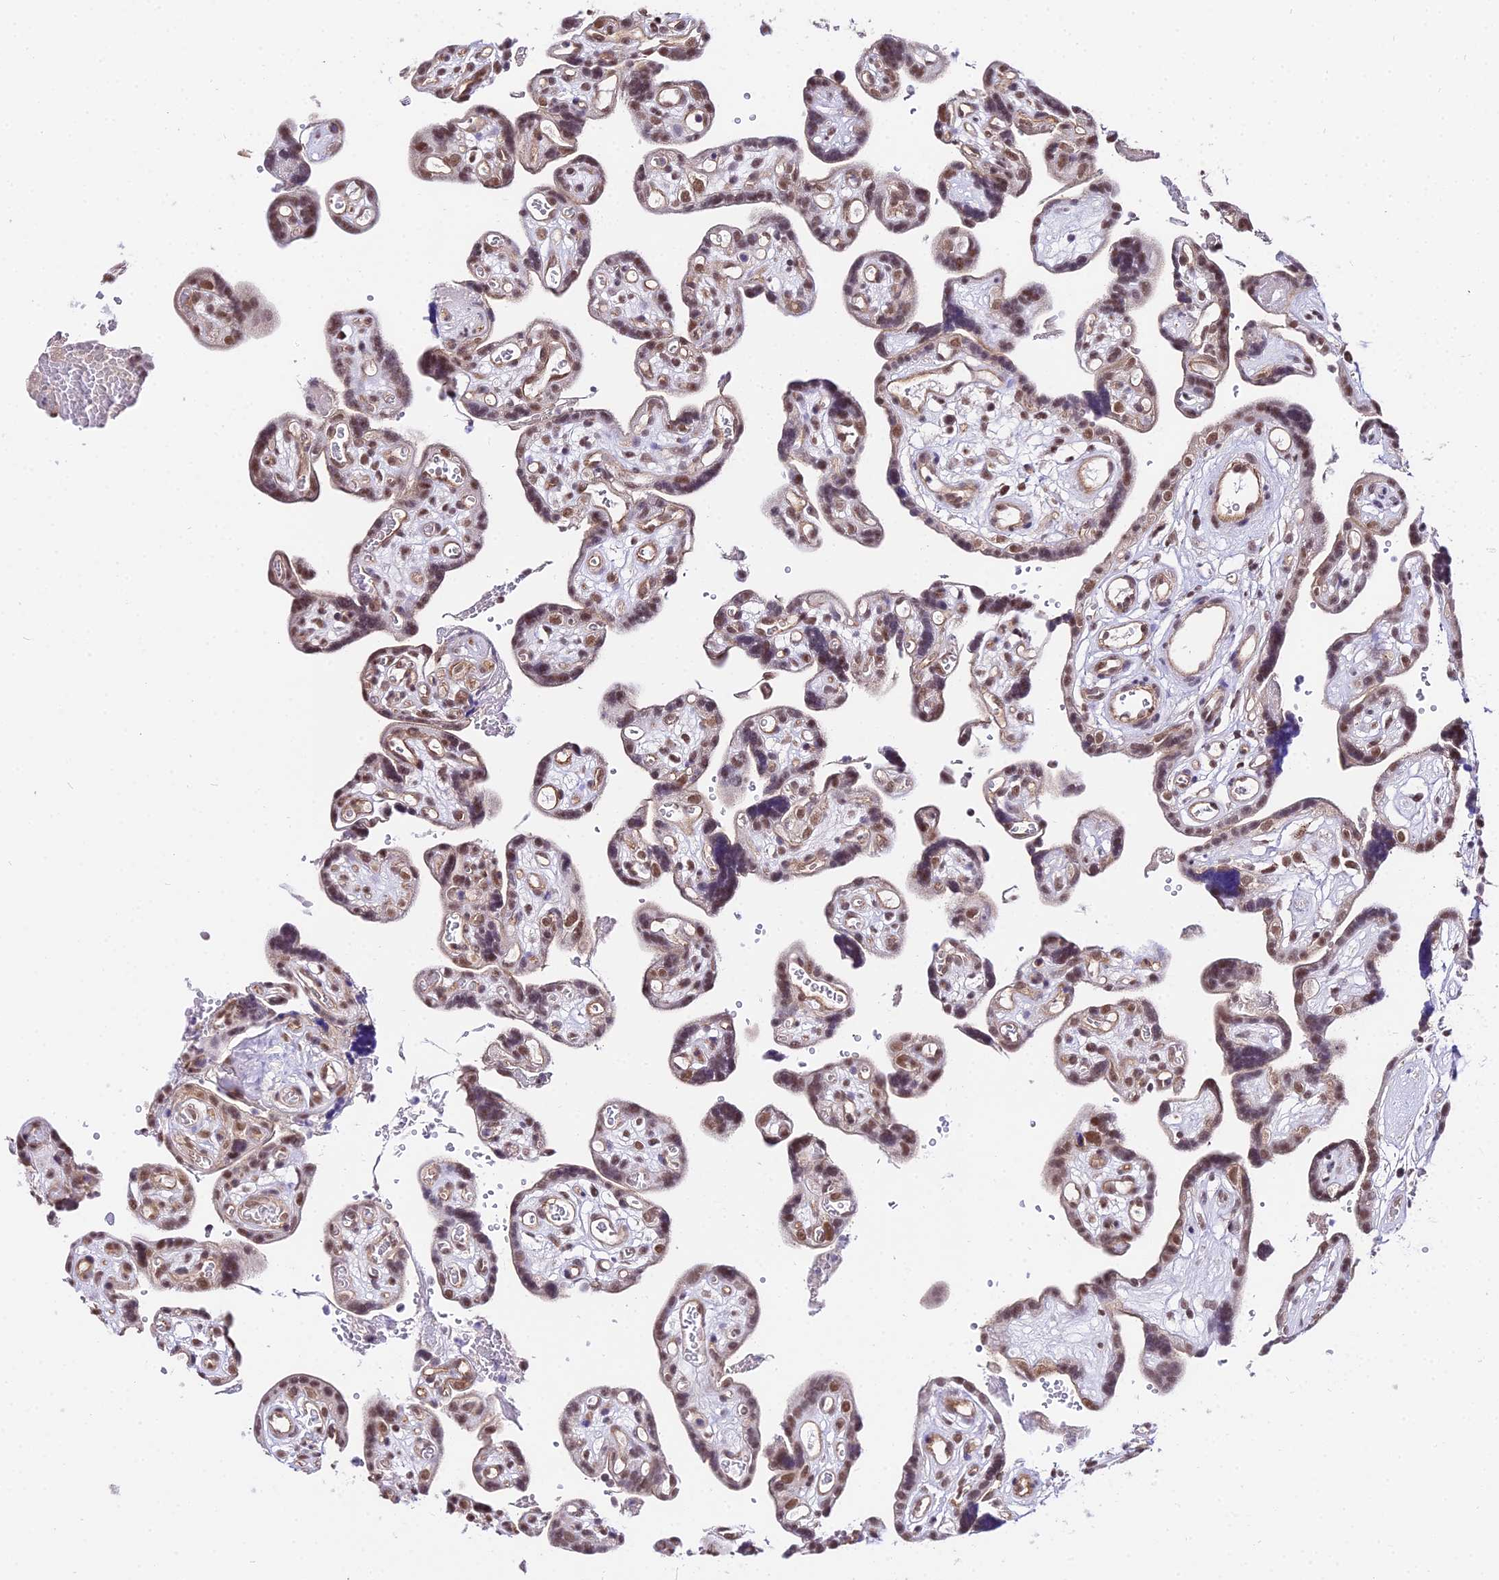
{"staining": {"intensity": "moderate", "quantity": ">75%", "location": "cytoplasmic/membranous,nuclear"}, "tissue": "placenta", "cell_type": "Decidual cells", "image_type": "normal", "snomed": [{"axis": "morphology", "description": "Normal tissue, NOS"}, {"axis": "topography", "description": "Placenta"}], "caption": "Protein expression analysis of unremarkable human placenta reveals moderate cytoplasmic/membranous,nuclear expression in about >75% of decidual cells. (DAB (3,3'-diaminobenzidine) IHC with brightfield microscopy, high magnification).", "gene": "POLR2I", "patient": {"sex": "female", "age": 30}}